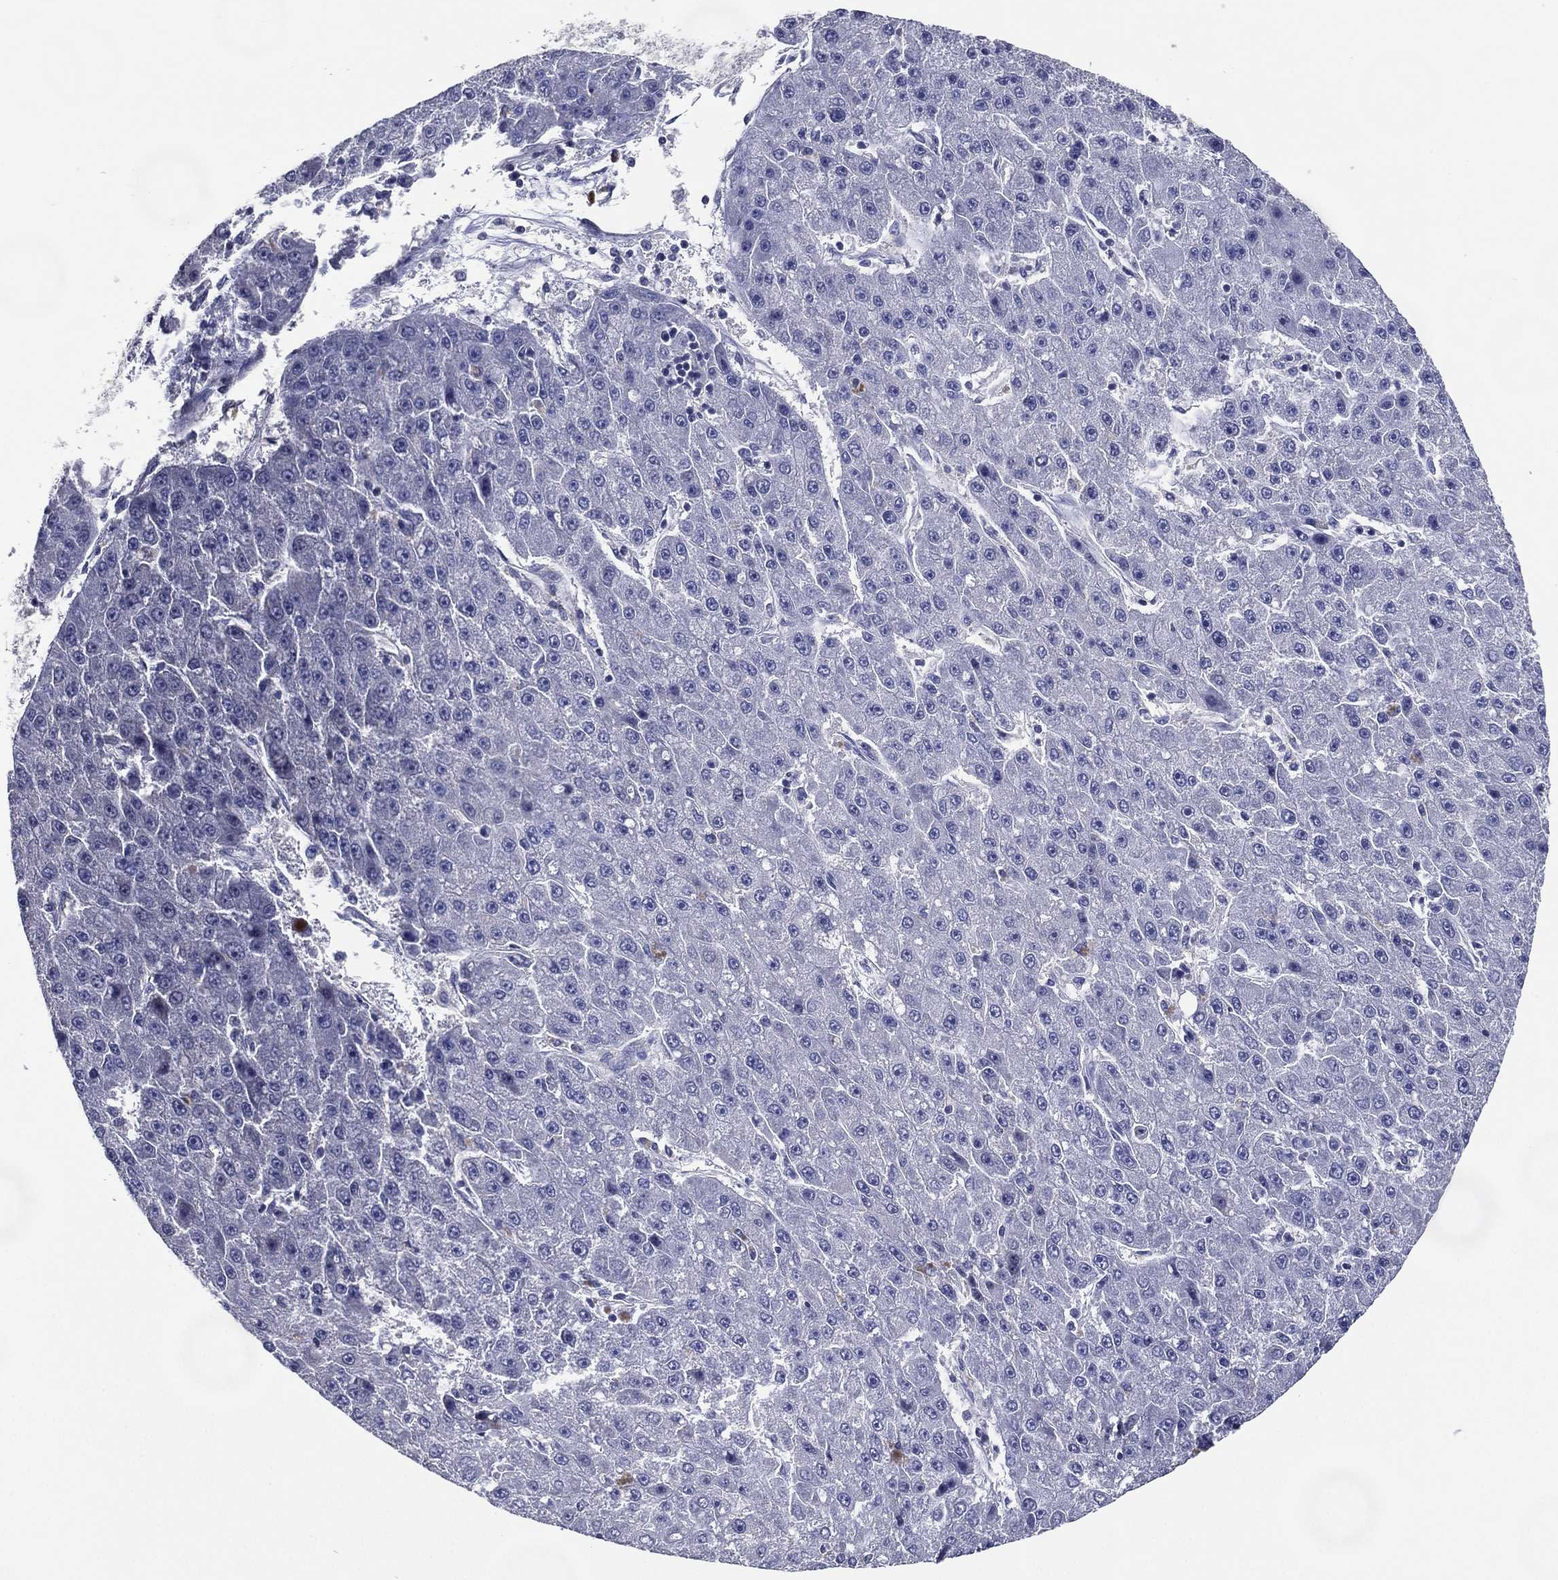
{"staining": {"intensity": "negative", "quantity": "none", "location": "none"}, "tissue": "liver cancer", "cell_type": "Tumor cells", "image_type": "cancer", "snomed": [{"axis": "morphology", "description": "Carcinoma, Hepatocellular, NOS"}, {"axis": "topography", "description": "Liver"}], "caption": "This is an immunohistochemistry (IHC) micrograph of liver hepatocellular carcinoma. There is no positivity in tumor cells.", "gene": "TFAP2A", "patient": {"sex": "male", "age": 67}}